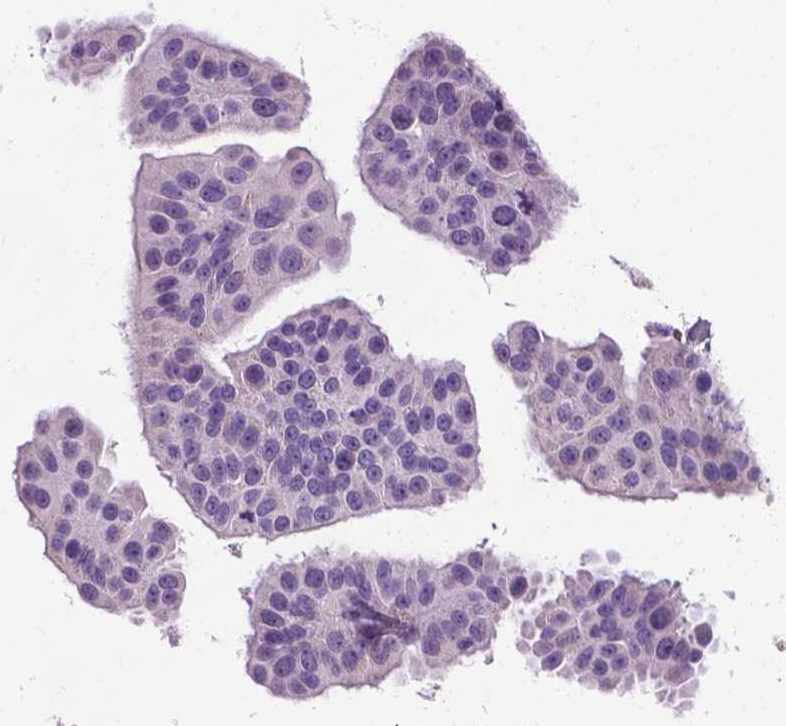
{"staining": {"intensity": "negative", "quantity": "none", "location": "none"}, "tissue": "breast cancer", "cell_type": "Tumor cells", "image_type": "cancer", "snomed": [{"axis": "morphology", "description": "Normal tissue, NOS"}, {"axis": "morphology", "description": "Duct carcinoma"}, {"axis": "topography", "description": "Breast"}], "caption": "This is a photomicrograph of IHC staining of breast infiltrating ductal carcinoma, which shows no positivity in tumor cells. Brightfield microscopy of immunohistochemistry stained with DAB (3,3'-diaminobenzidine) (brown) and hematoxylin (blue), captured at high magnification.", "gene": "TMEM132E", "patient": {"sex": "female", "age": 39}}